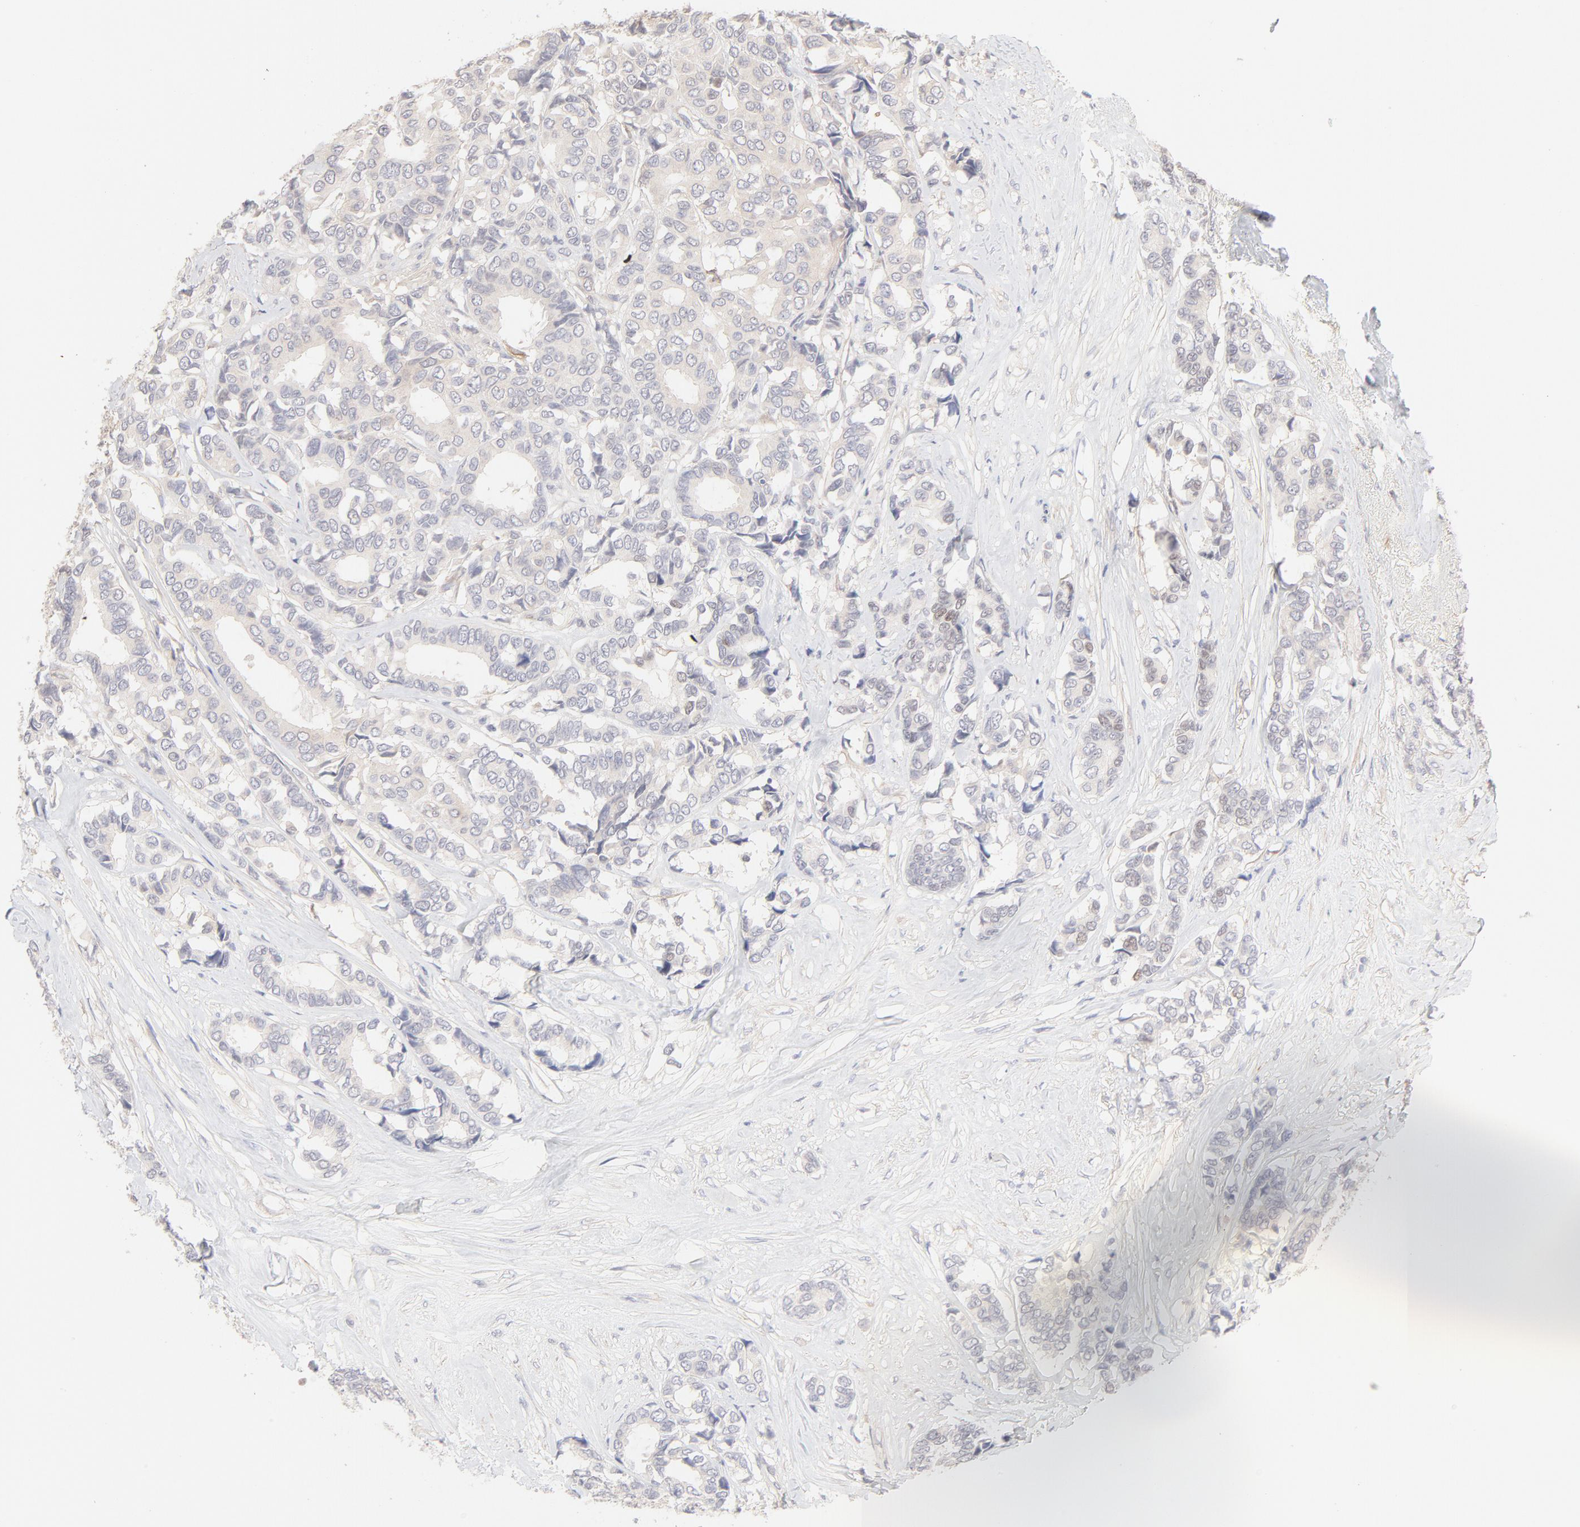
{"staining": {"intensity": "negative", "quantity": "none", "location": "none"}, "tissue": "breast cancer", "cell_type": "Tumor cells", "image_type": "cancer", "snomed": [{"axis": "morphology", "description": "Duct carcinoma"}, {"axis": "topography", "description": "Breast"}], "caption": "Immunohistochemistry of human intraductal carcinoma (breast) reveals no expression in tumor cells.", "gene": "ELF3", "patient": {"sex": "female", "age": 87}}